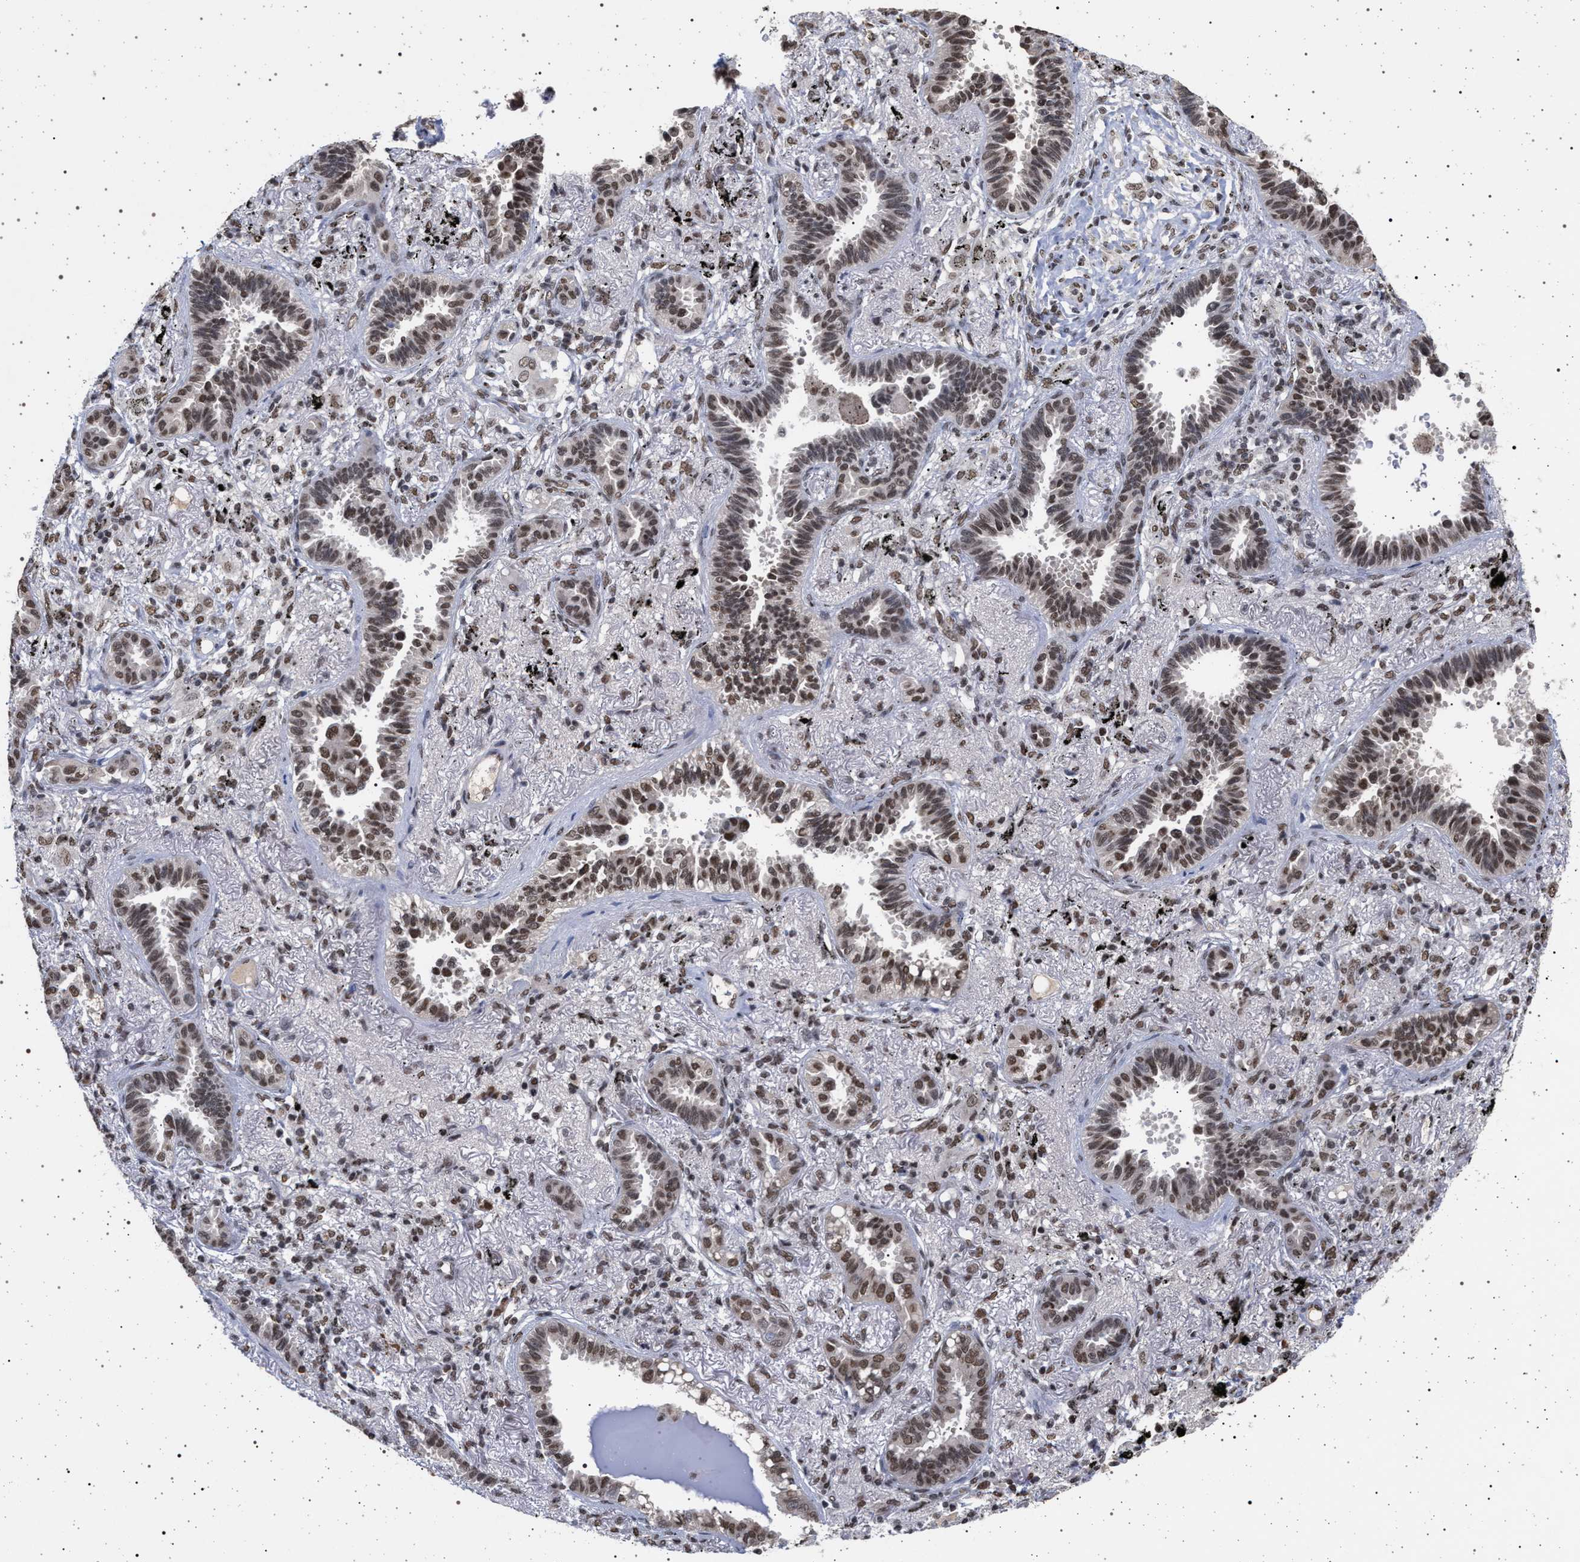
{"staining": {"intensity": "moderate", "quantity": ">75%", "location": "nuclear"}, "tissue": "lung cancer", "cell_type": "Tumor cells", "image_type": "cancer", "snomed": [{"axis": "morphology", "description": "Adenocarcinoma, NOS"}, {"axis": "topography", "description": "Lung"}], "caption": "The micrograph shows staining of lung cancer (adenocarcinoma), revealing moderate nuclear protein positivity (brown color) within tumor cells. Nuclei are stained in blue.", "gene": "PHF12", "patient": {"sex": "male", "age": 59}}